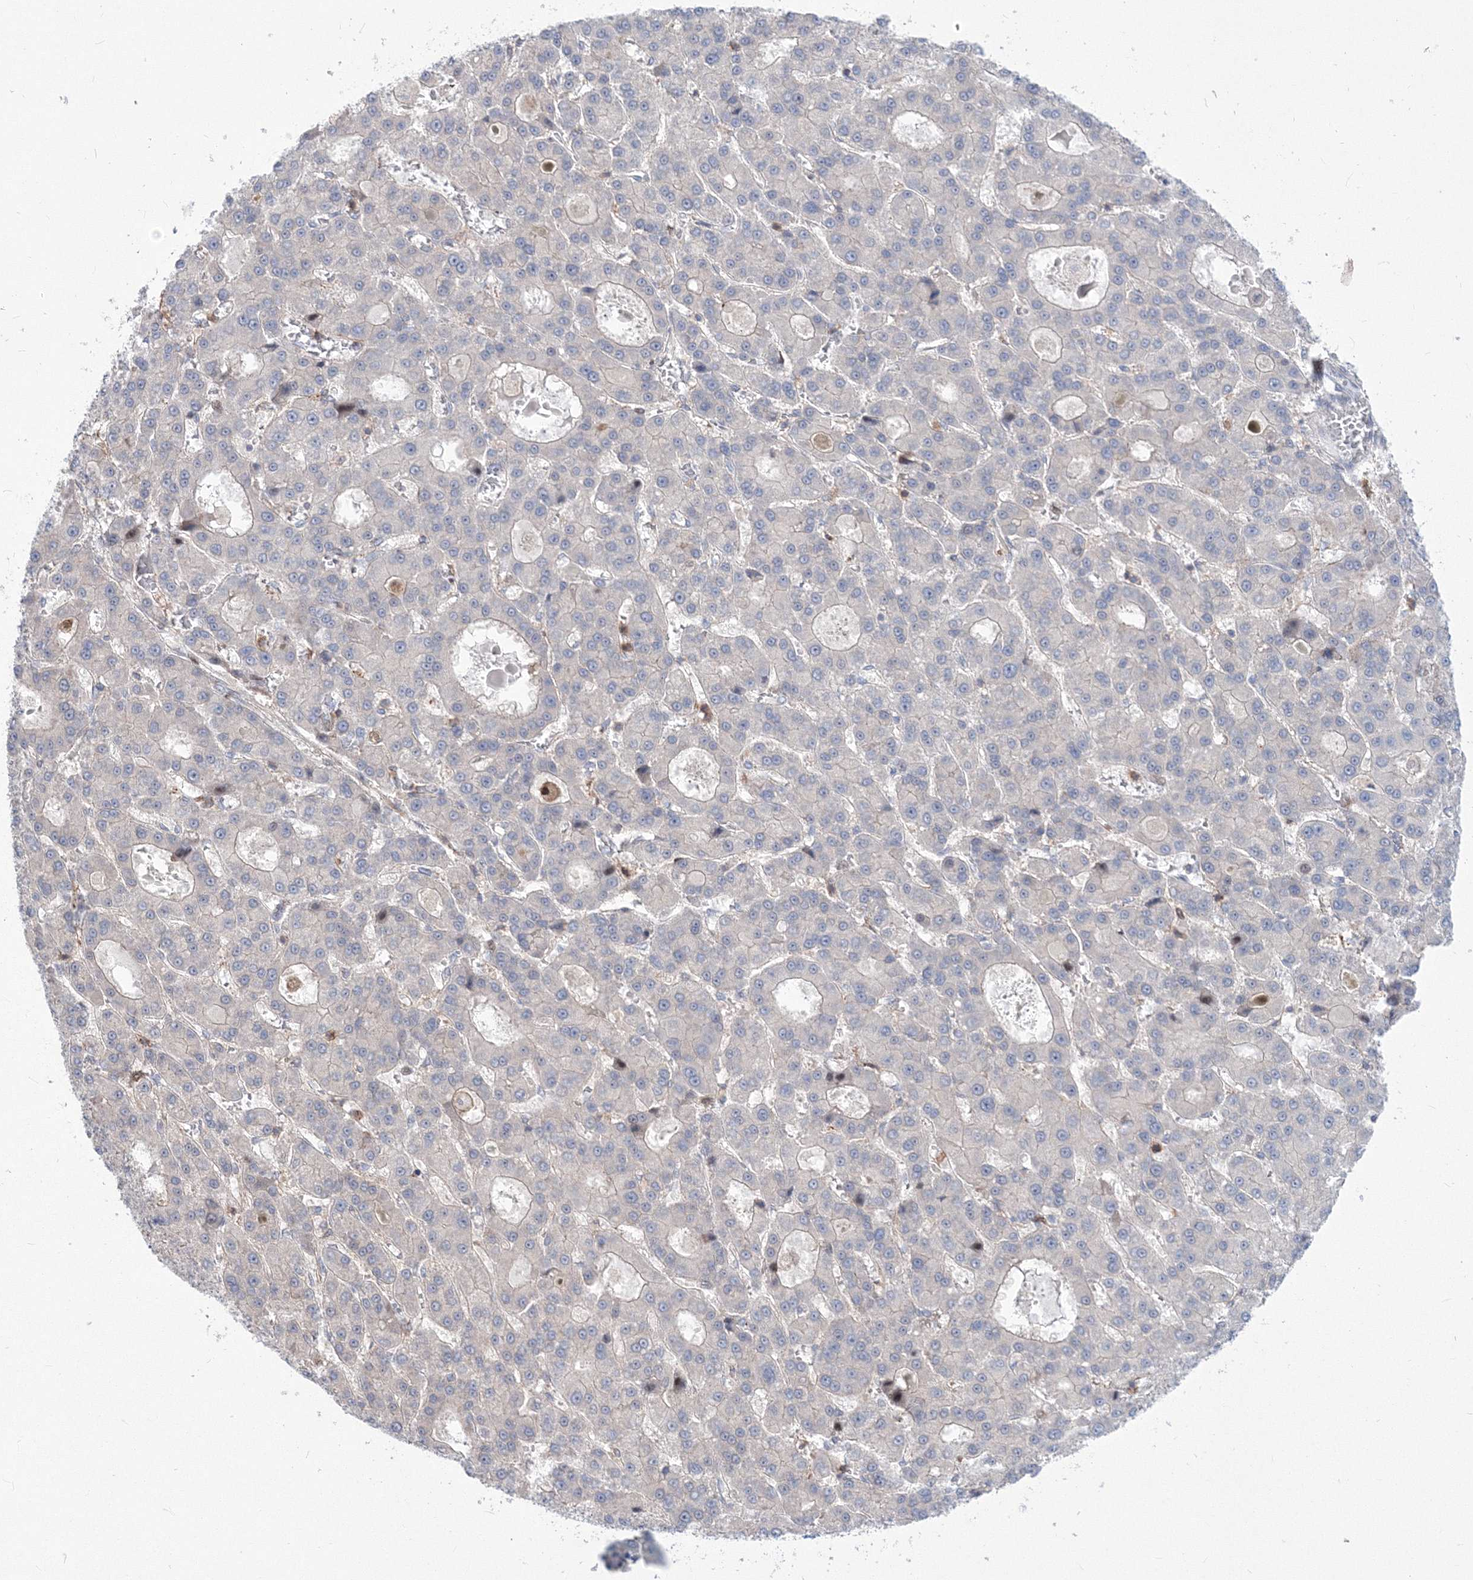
{"staining": {"intensity": "negative", "quantity": "none", "location": "none"}, "tissue": "liver cancer", "cell_type": "Tumor cells", "image_type": "cancer", "snomed": [{"axis": "morphology", "description": "Carcinoma, Hepatocellular, NOS"}, {"axis": "topography", "description": "Liver"}], "caption": "Immunohistochemistry (IHC) of hepatocellular carcinoma (liver) demonstrates no staining in tumor cells.", "gene": "RNPEPL1", "patient": {"sex": "male", "age": 70}}